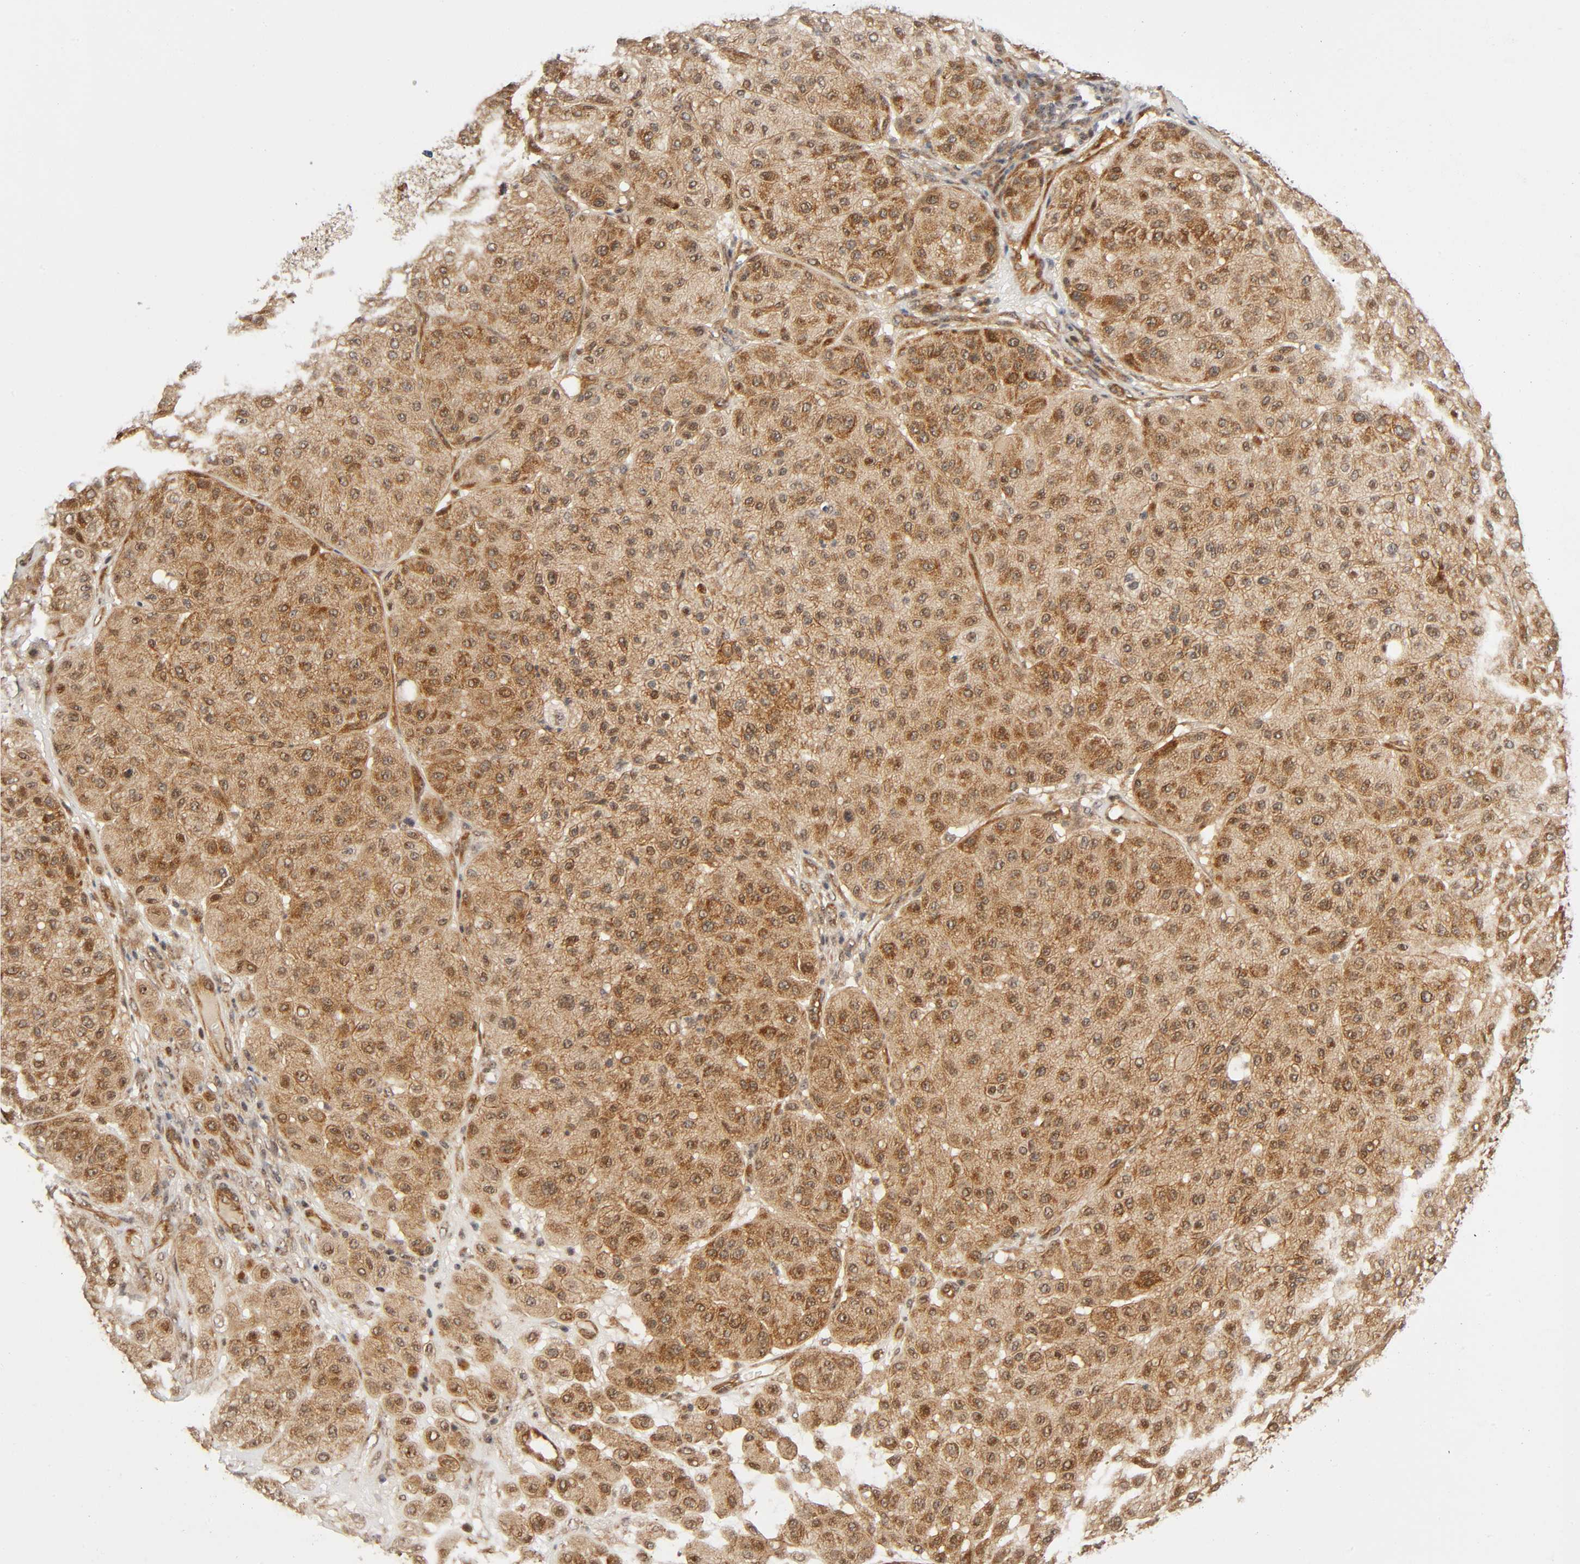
{"staining": {"intensity": "moderate", "quantity": ">75%", "location": "cytoplasmic/membranous,nuclear"}, "tissue": "melanoma", "cell_type": "Tumor cells", "image_type": "cancer", "snomed": [{"axis": "morphology", "description": "Normal tissue, NOS"}, {"axis": "morphology", "description": "Malignant melanoma, Metastatic site"}, {"axis": "topography", "description": "Skin"}], "caption": "DAB immunohistochemical staining of malignant melanoma (metastatic site) exhibits moderate cytoplasmic/membranous and nuclear protein staining in about >75% of tumor cells.", "gene": "IQCJ-SCHIP1", "patient": {"sex": "male", "age": 41}}